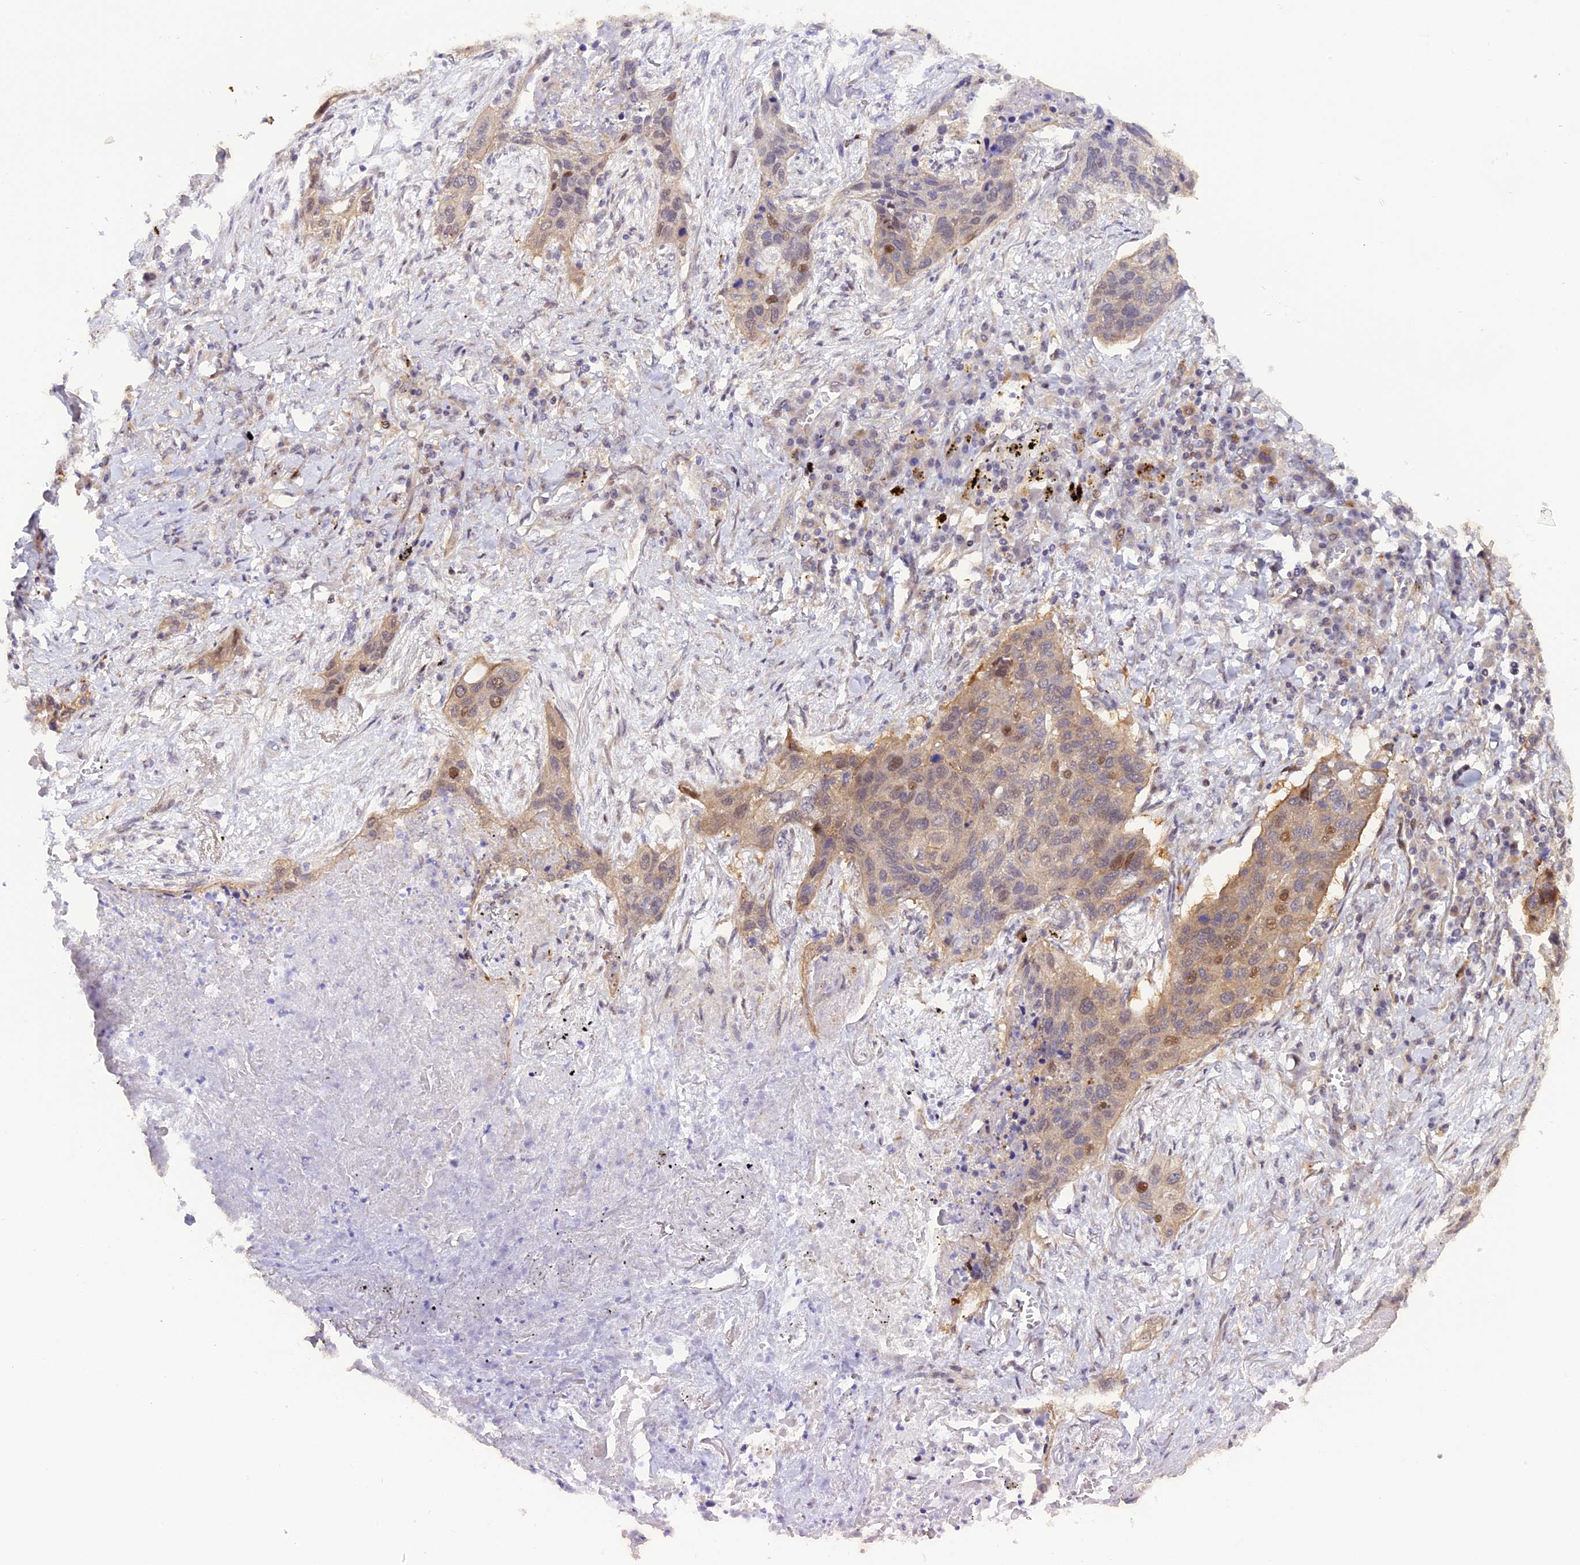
{"staining": {"intensity": "moderate", "quantity": "<25%", "location": "nuclear"}, "tissue": "lung cancer", "cell_type": "Tumor cells", "image_type": "cancer", "snomed": [{"axis": "morphology", "description": "Squamous cell carcinoma, NOS"}, {"axis": "topography", "description": "Lung"}], "caption": "Immunohistochemical staining of squamous cell carcinoma (lung) shows moderate nuclear protein positivity in approximately <25% of tumor cells.", "gene": "SAMD4A", "patient": {"sex": "female", "age": 63}}